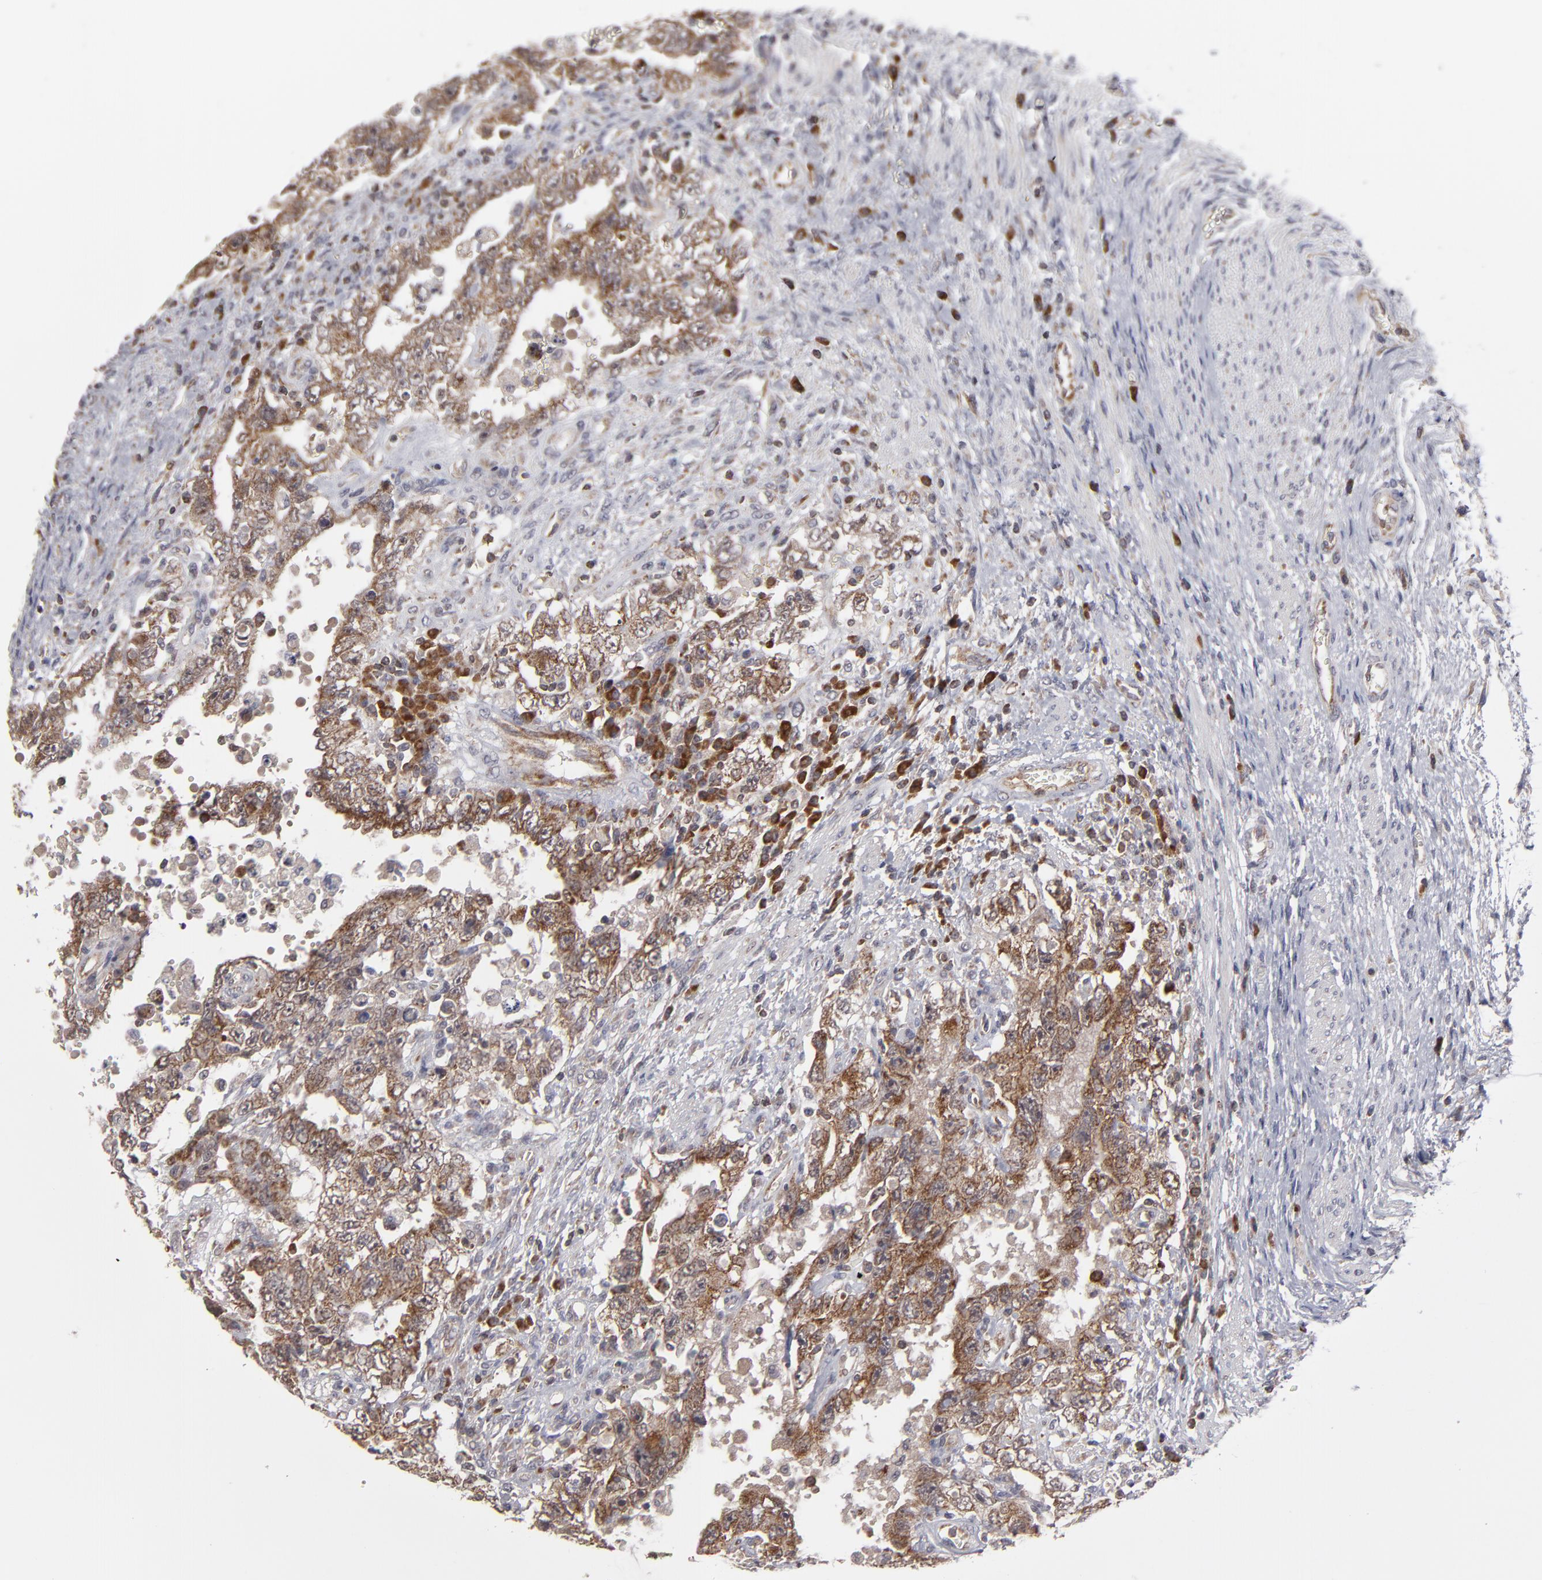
{"staining": {"intensity": "strong", "quantity": ">75%", "location": "cytoplasmic/membranous"}, "tissue": "testis cancer", "cell_type": "Tumor cells", "image_type": "cancer", "snomed": [{"axis": "morphology", "description": "Carcinoma, Embryonal, NOS"}, {"axis": "topography", "description": "Testis"}], "caption": "DAB (3,3'-diaminobenzidine) immunohistochemical staining of testis embryonal carcinoma exhibits strong cytoplasmic/membranous protein staining in about >75% of tumor cells.", "gene": "GLCCI1", "patient": {"sex": "male", "age": 26}}